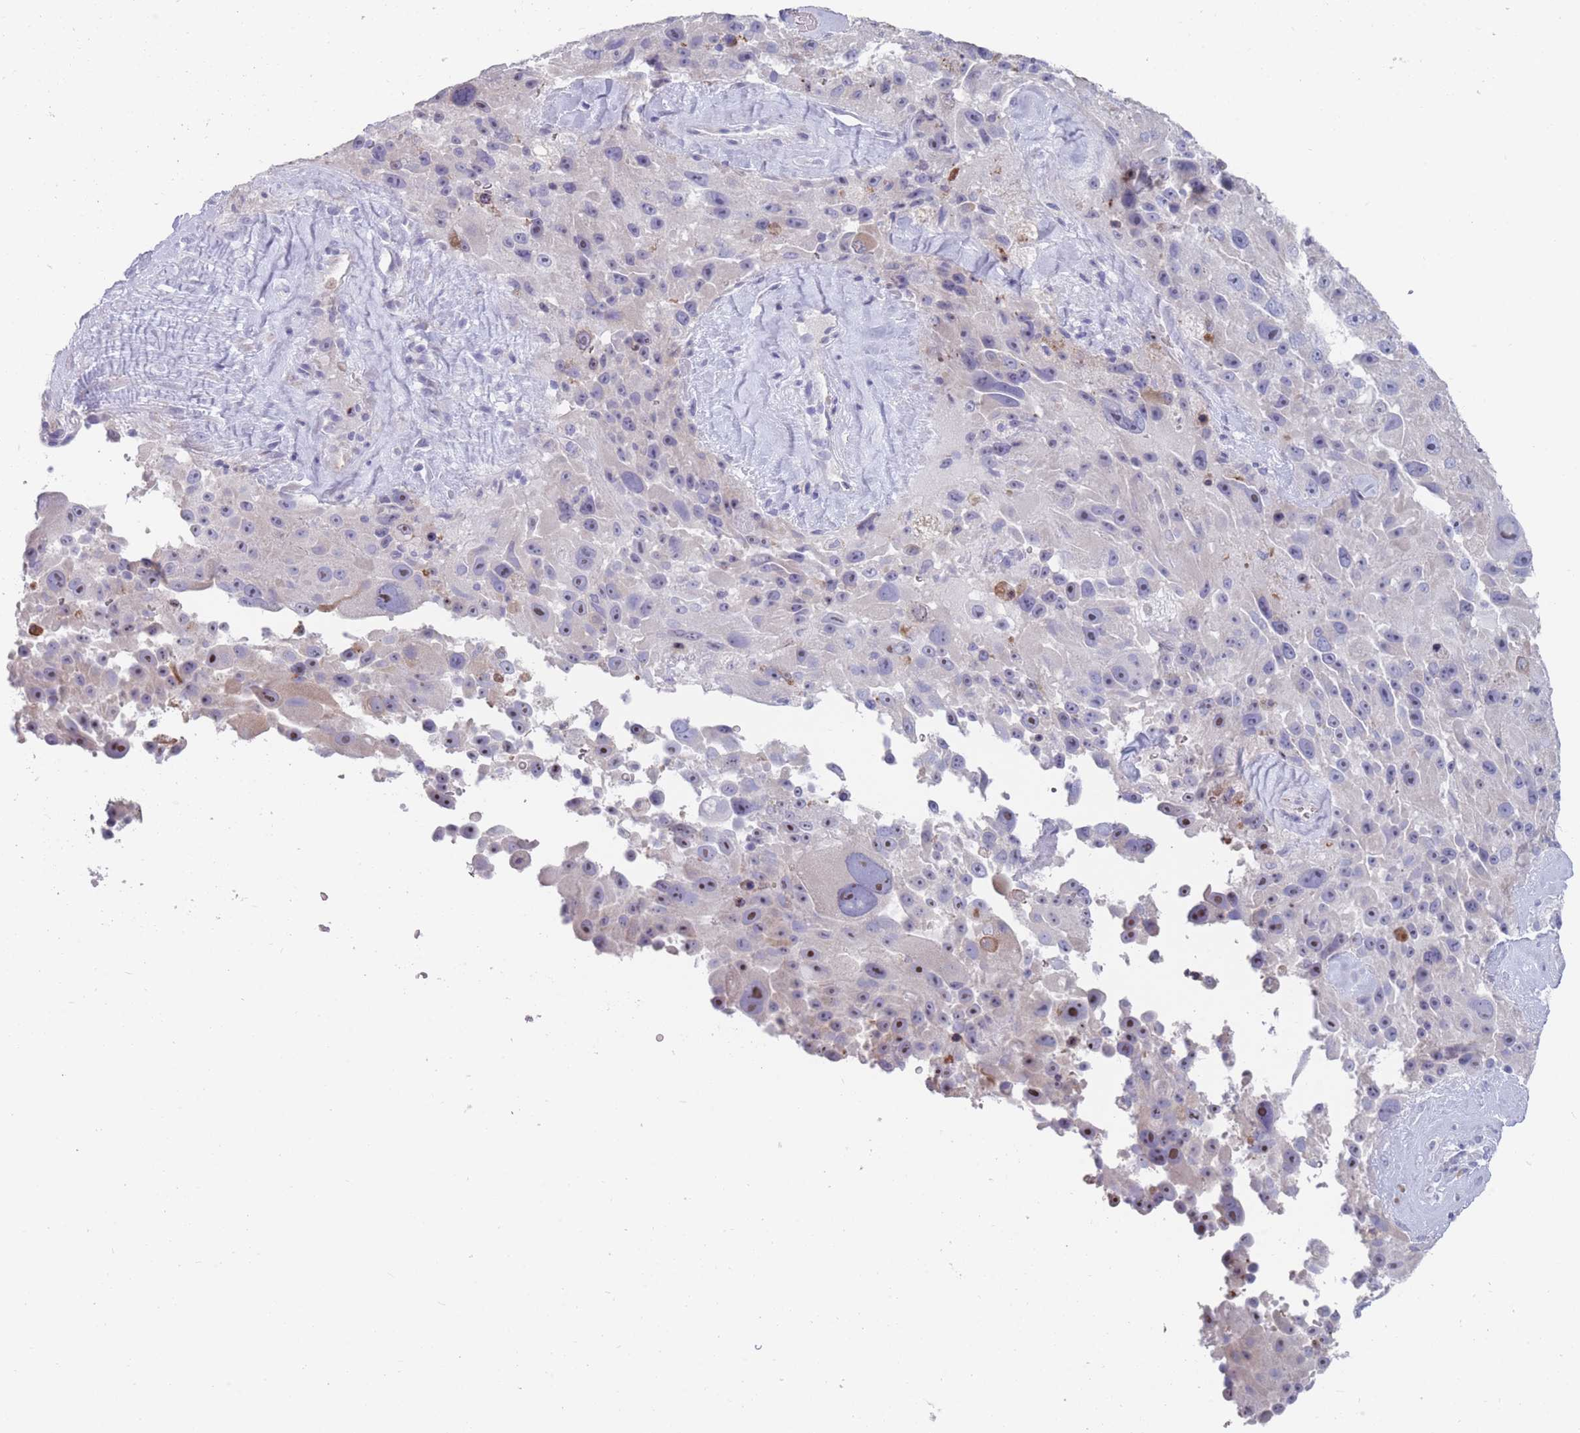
{"staining": {"intensity": "moderate", "quantity": "<25%", "location": "nuclear"}, "tissue": "melanoma", "cell_type": "Tumor cells", "image_type": "cancer", "snomed": [{"axis": "morphology", "description": "Malignant melanoma, Metastatic site"}, {"axis": "topography", "description": "Lymph node"}], "caption": "Malignant melanoma (metastatic site) stained with a brown dye shows moderate nuclear positive positivity in about <25% of tumor cells.", "gene": "ST8SIA5", "patient": {"sex": "male", "age": 62}}